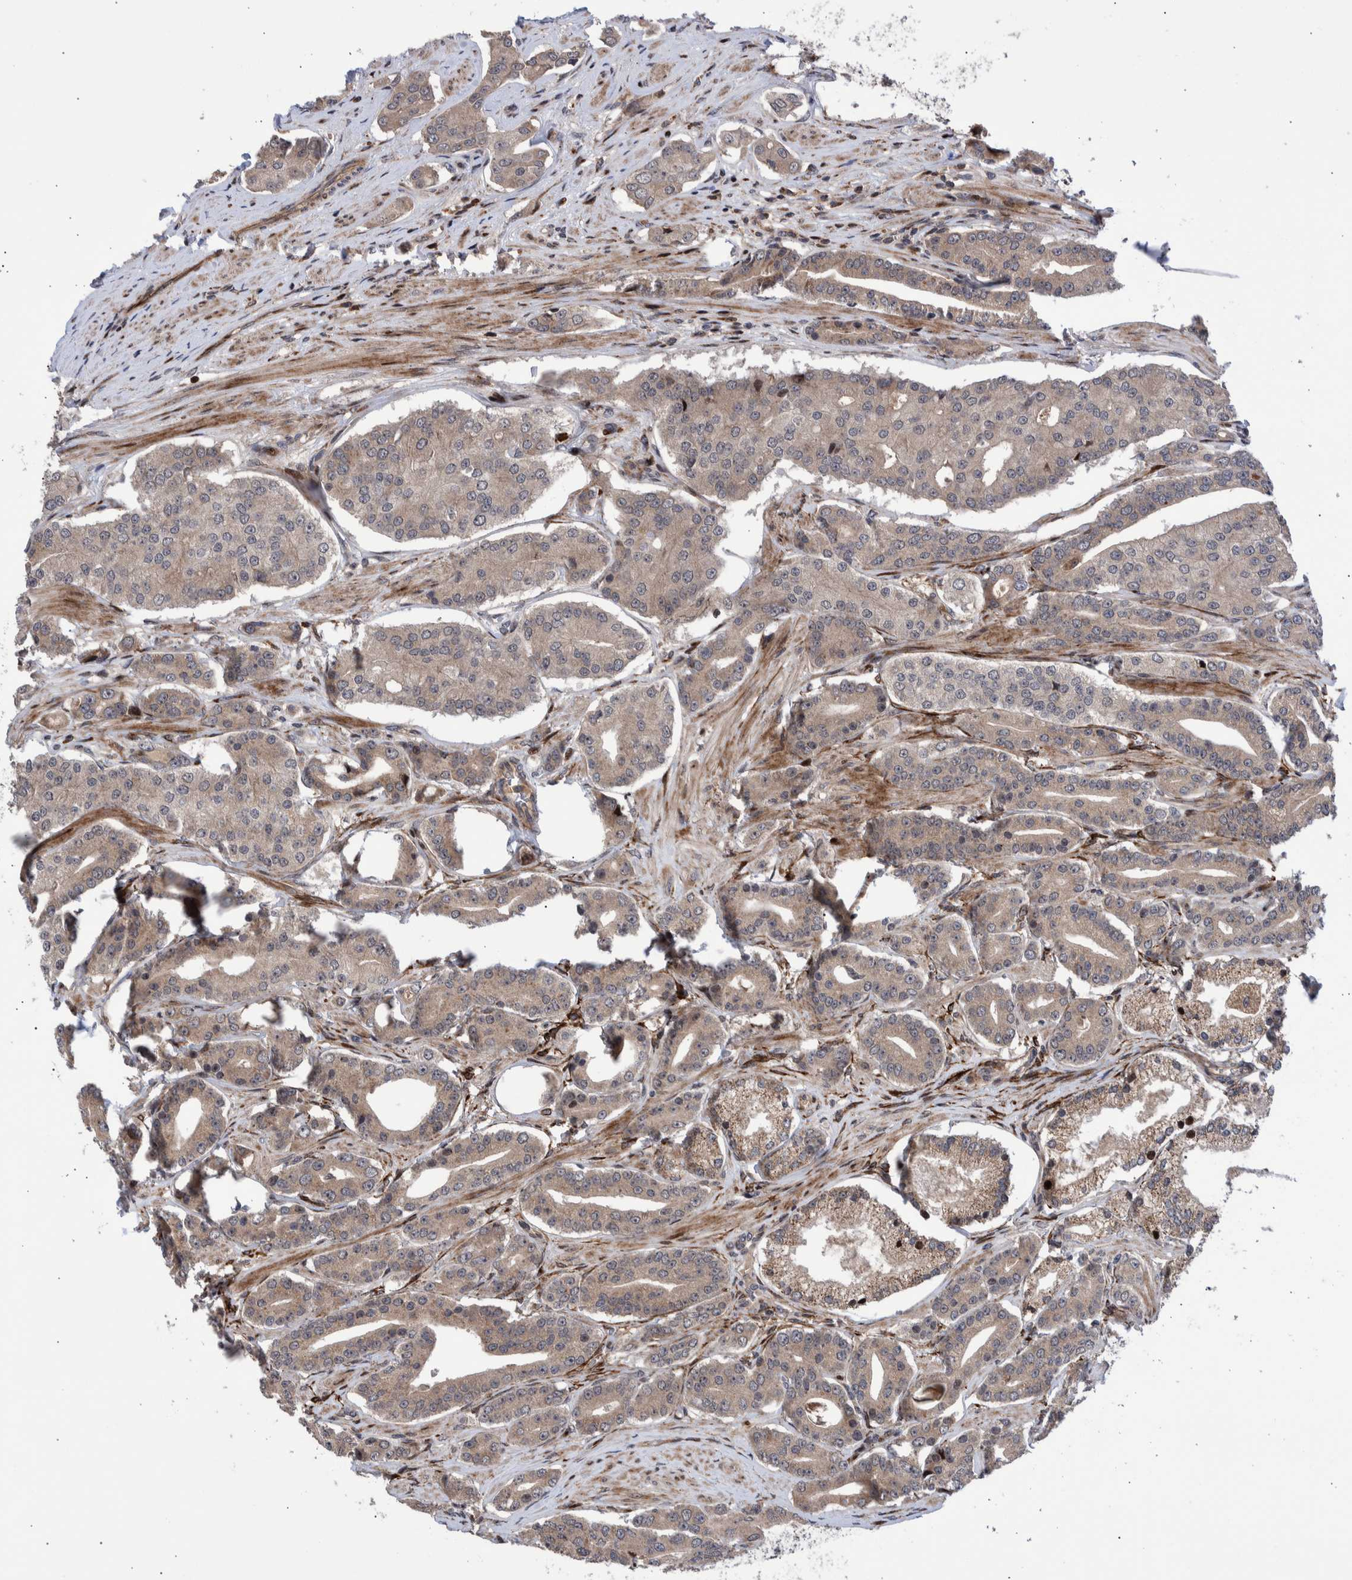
{"staining": {"intensity": "weak", "quantity": ">75%", "location": "cytoplasmic/membranous"}, "tissue": "prostate cancer", "cell_type": "Tumor cells", "image_type": "cancer", "snomed": [{"axis": "morphology", "description": "Adenocarcinoma, High grade"}, {"axis": "topography", "description": "Prostate"}], "caption": "This histopathology image demonstrates immunohistochemistry (IHC) staining of human prostate adenocarcinoma (high-grade), with low weak cytoplasmic/membranous positivity in approximately >75% of tumor cells.", "gene": "SHISA6", "patient": {"sex": "male", "age": 71}}